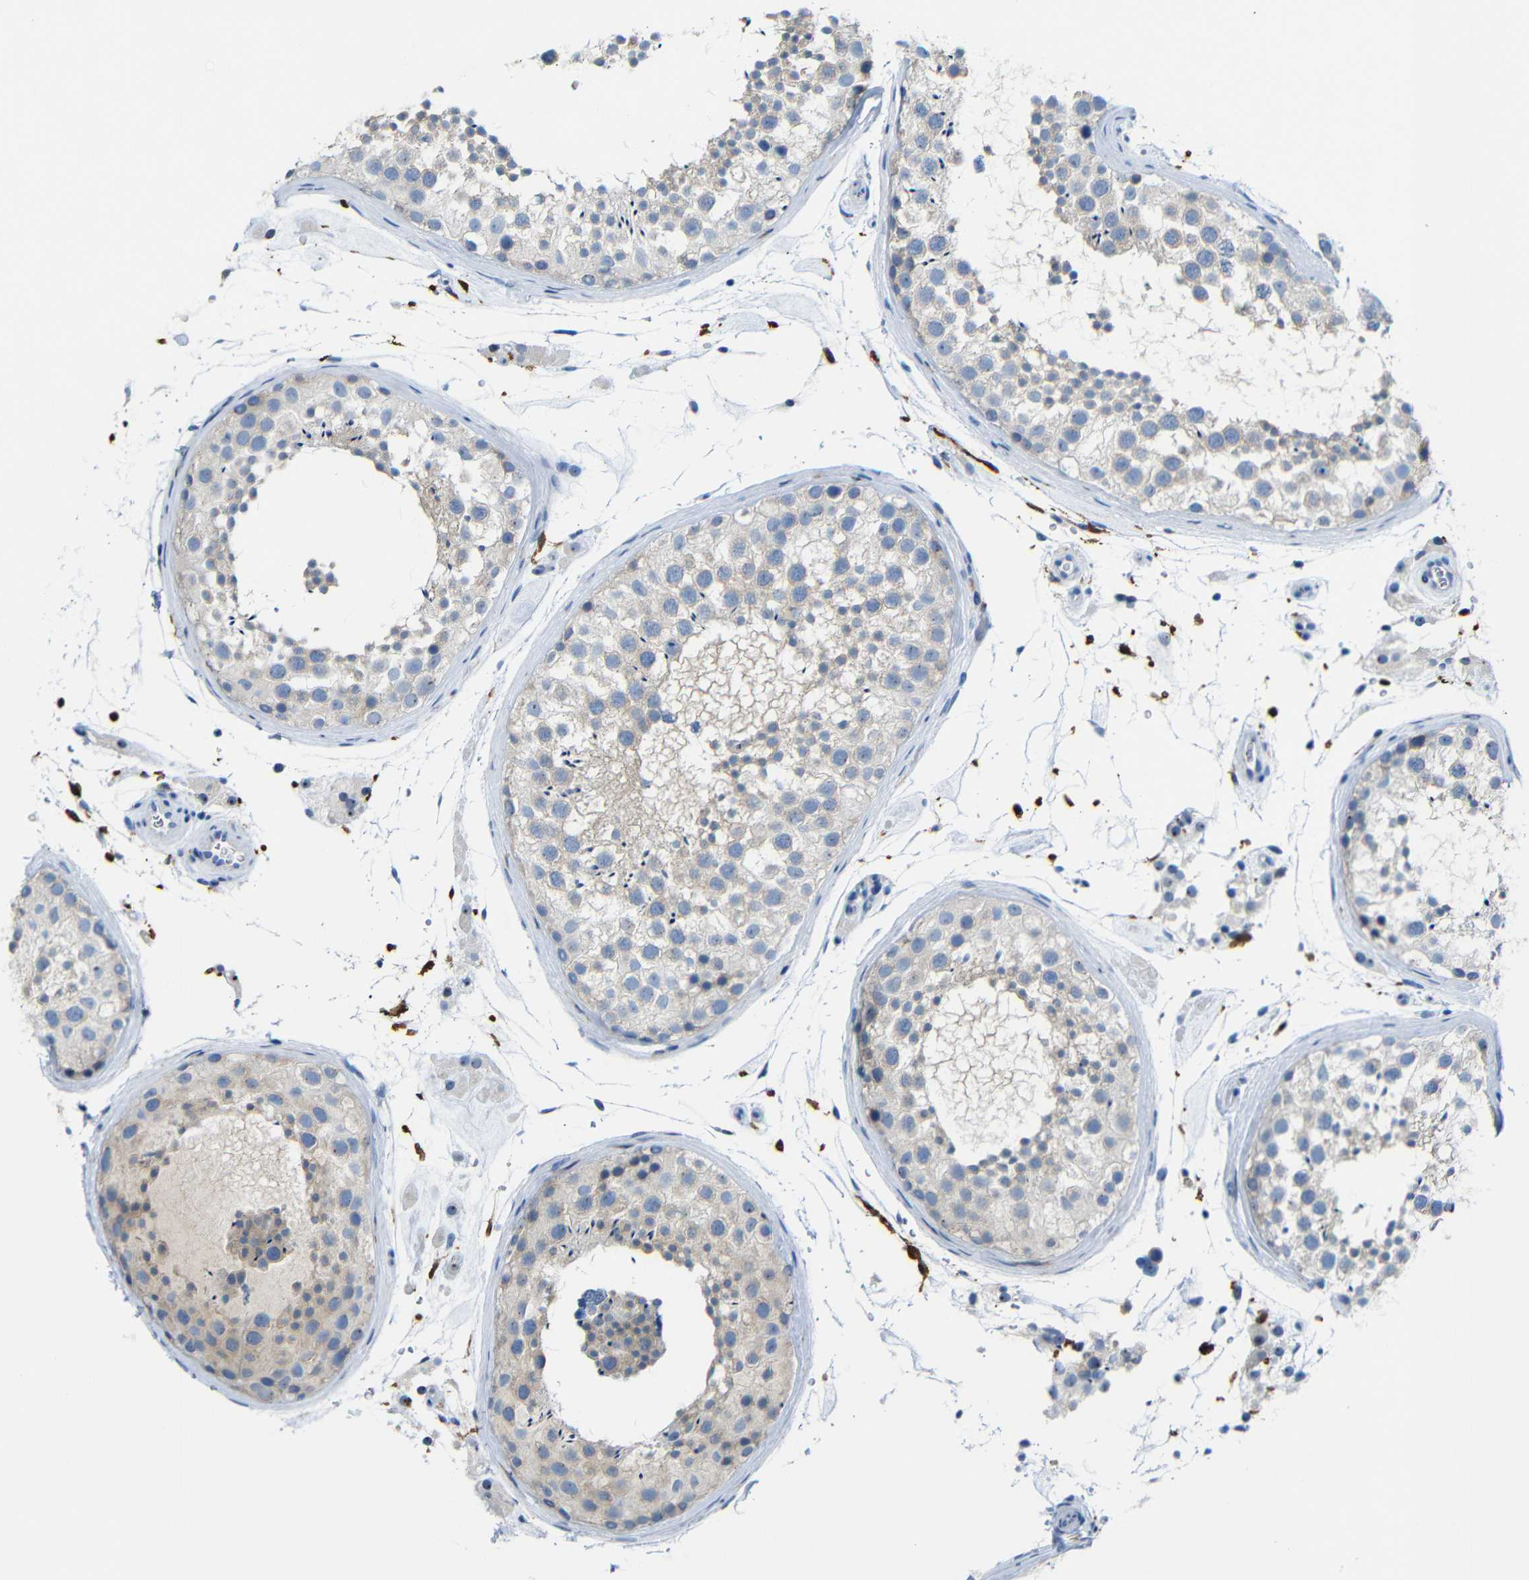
{"staining": {"intensity": "moderate", "quantity": "<25%", "location": "cytoplasmic/membranous,nuclear"}, "tissue": "testis", "cell_type": "Cells in seminiferous ducts", "image_type": "normal", "snomed": [{"axis": "morphology", "description": "Normal tissue, NOS"}, {"axis": "topography", "description": "Testis"}], "caption": "High-magnification brightfield microscopy of normal testis stained with DAB (brown) and counterstained with hematoxylin (blue). cells in seminiferous ducts exhibit moderate cytoplasmic/membranous,nuclear positivity is appreciated in approximately<25% of cells.", "gene": "C1orf210", "patient": {"sex": "male", "age": 46}}